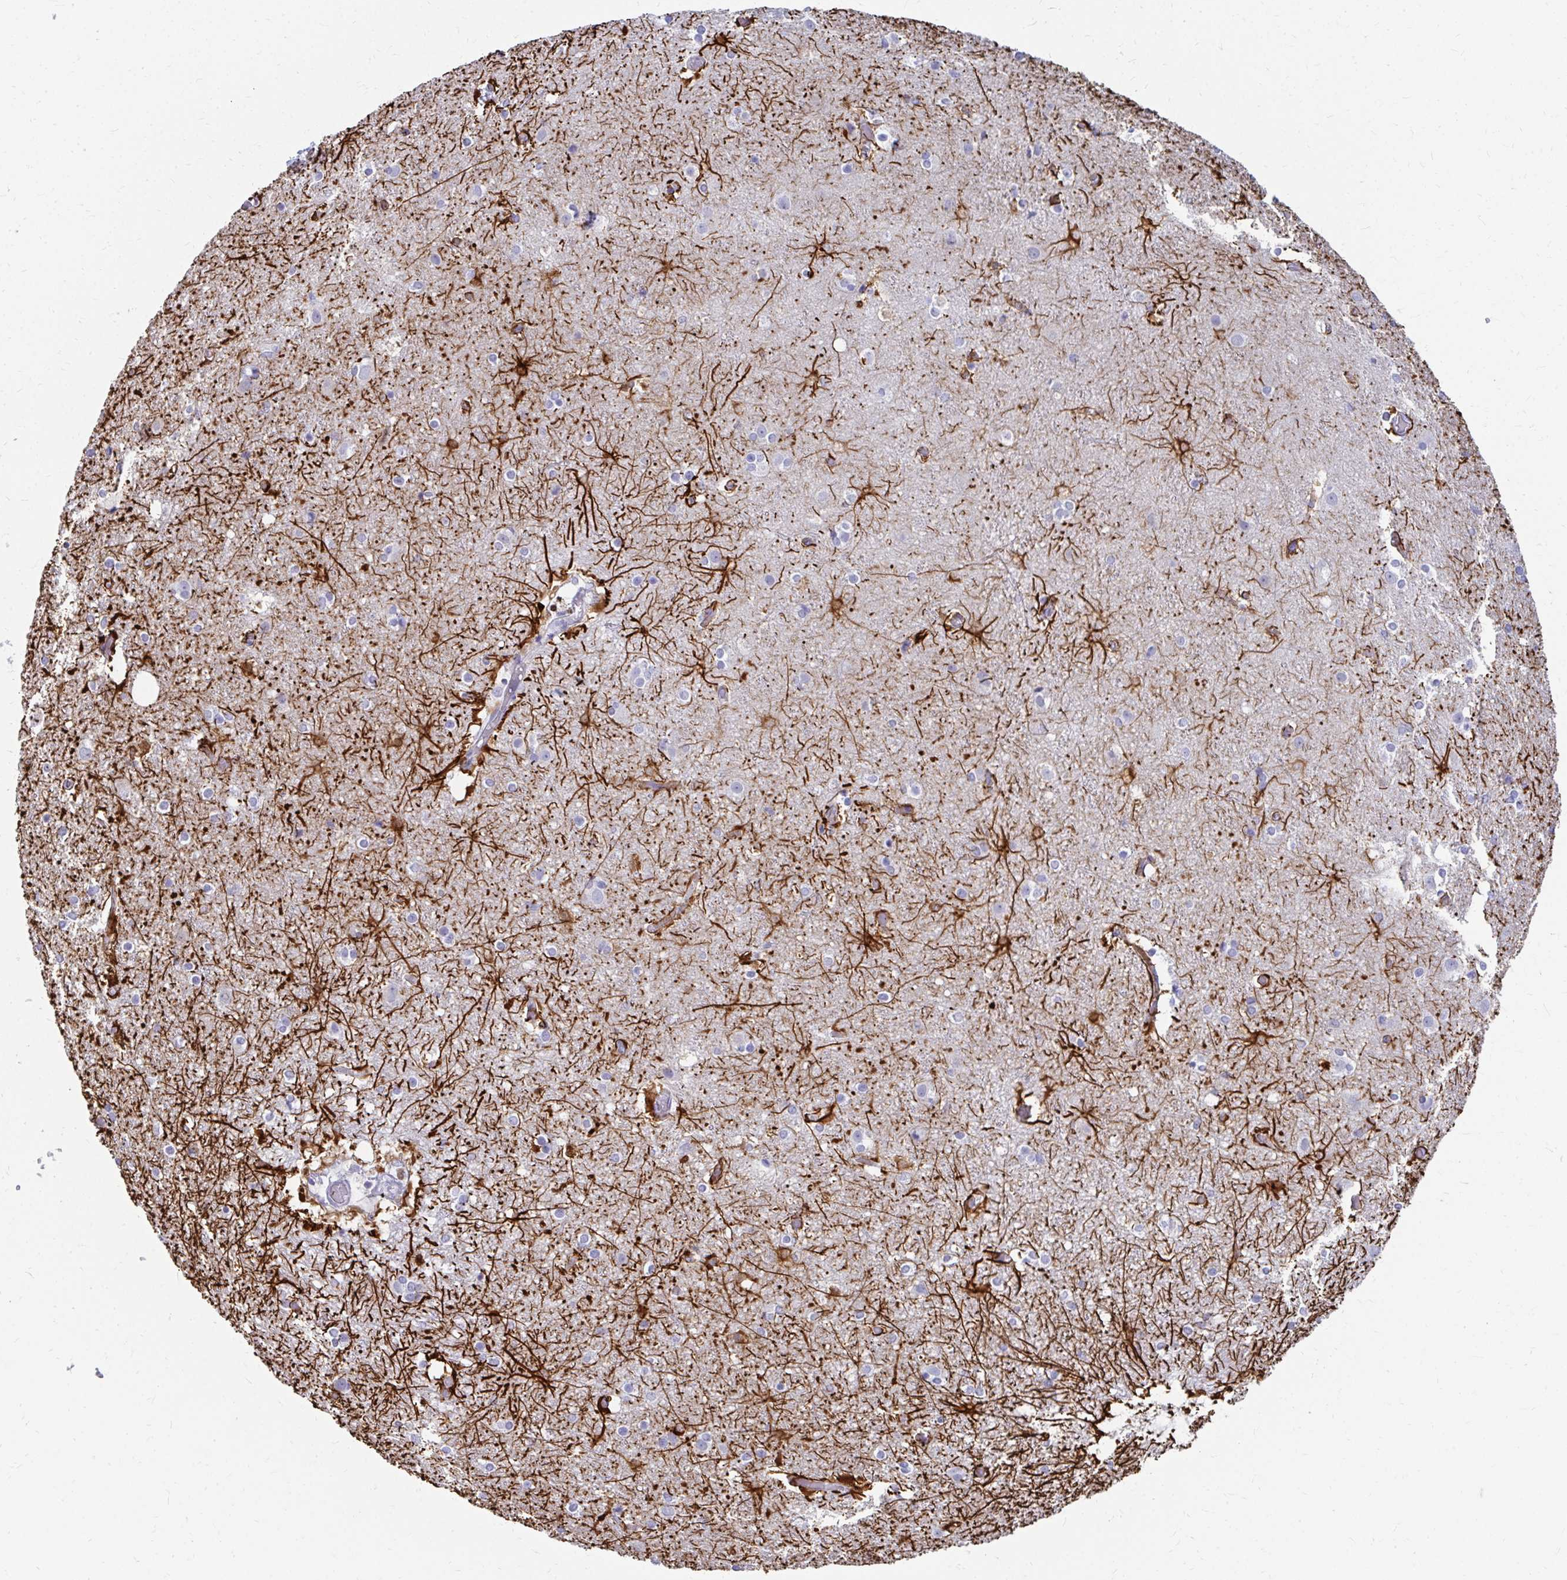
{"staining": {"intensity": "negative", "quantity": "none", "location": "none"}, "tissue": "cerebral cortex", "cell_type": "Endothelial cells", "image_type": "normal", "snomed": [{"axis": "morphology", "description": "Normal tissue, NOS"}, {"axis": "topography", "description": "Cerebral cortex"}], "caption": "Immunohistochemistry (IHC) micrograph of unremarkable human cerebral cortex stained for a protein (brown), which shows no staining in endothelial cells.", "gene": "C19orf81", "patient": {"sex": "female", "age": 52}}